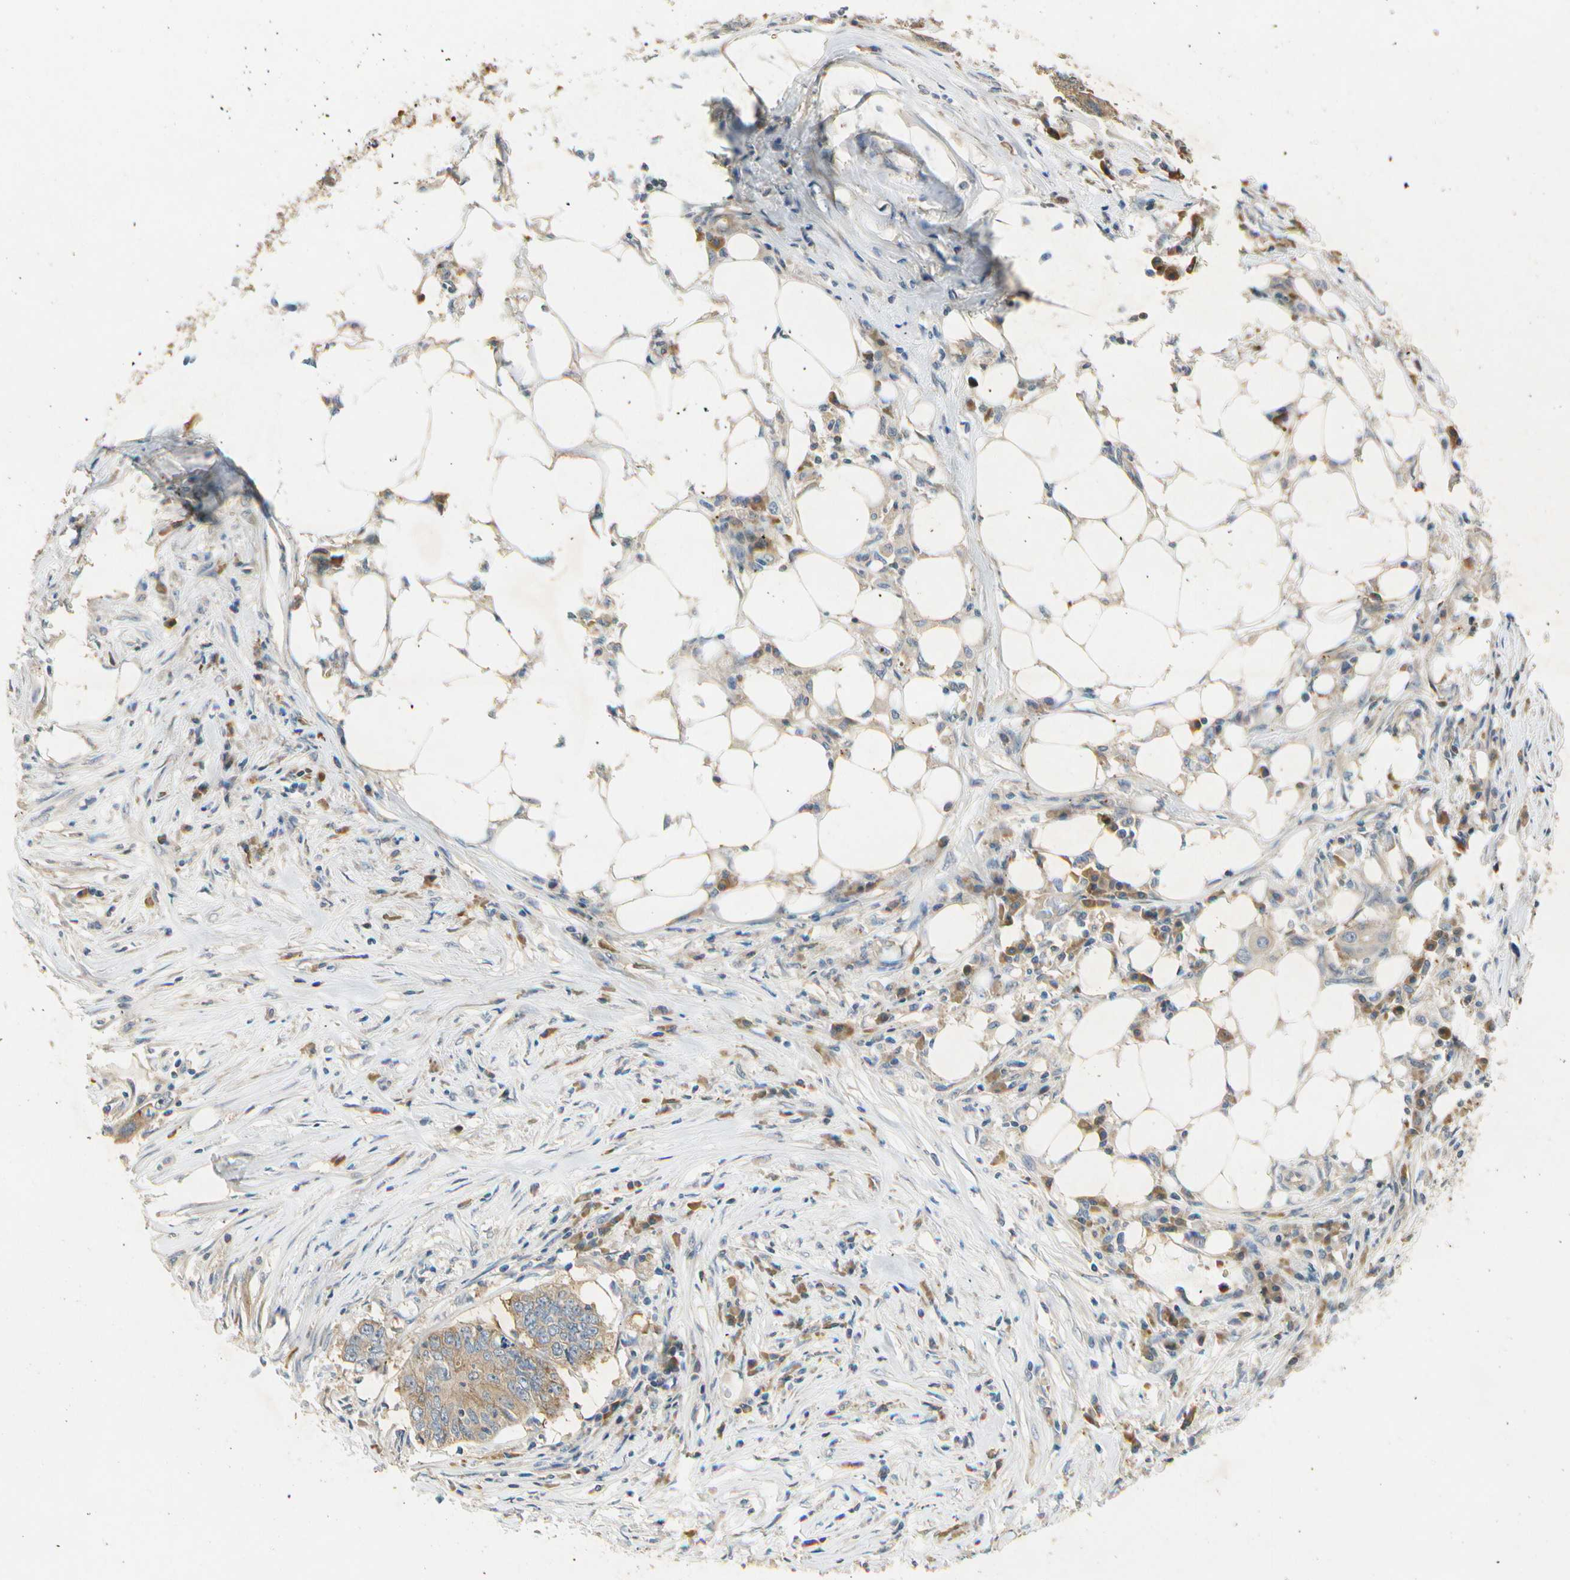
{"staining": {"intensity": "moderate", "quantity": ">75%", "location": "cytoplasmic/membranous"}, "tissue": "colorectal cancer", "cell_type": "Tumor cells", "image_type": "cancer", "snomed": [{"axis": "morphology", "description": "Adenocarcinoma, NOS"}, {"axis": "topography", "description": "Colon"}], "caption": "High-power microscopy captured an immunohistochemistry (IHC) photomicrograph of colorectal cancer, revealing moderate cytoplasmic/membranous staining in about >75% of tumor cells.", "gene": "EIF1AX", "patient": {"sex": "male", "age": 71}}